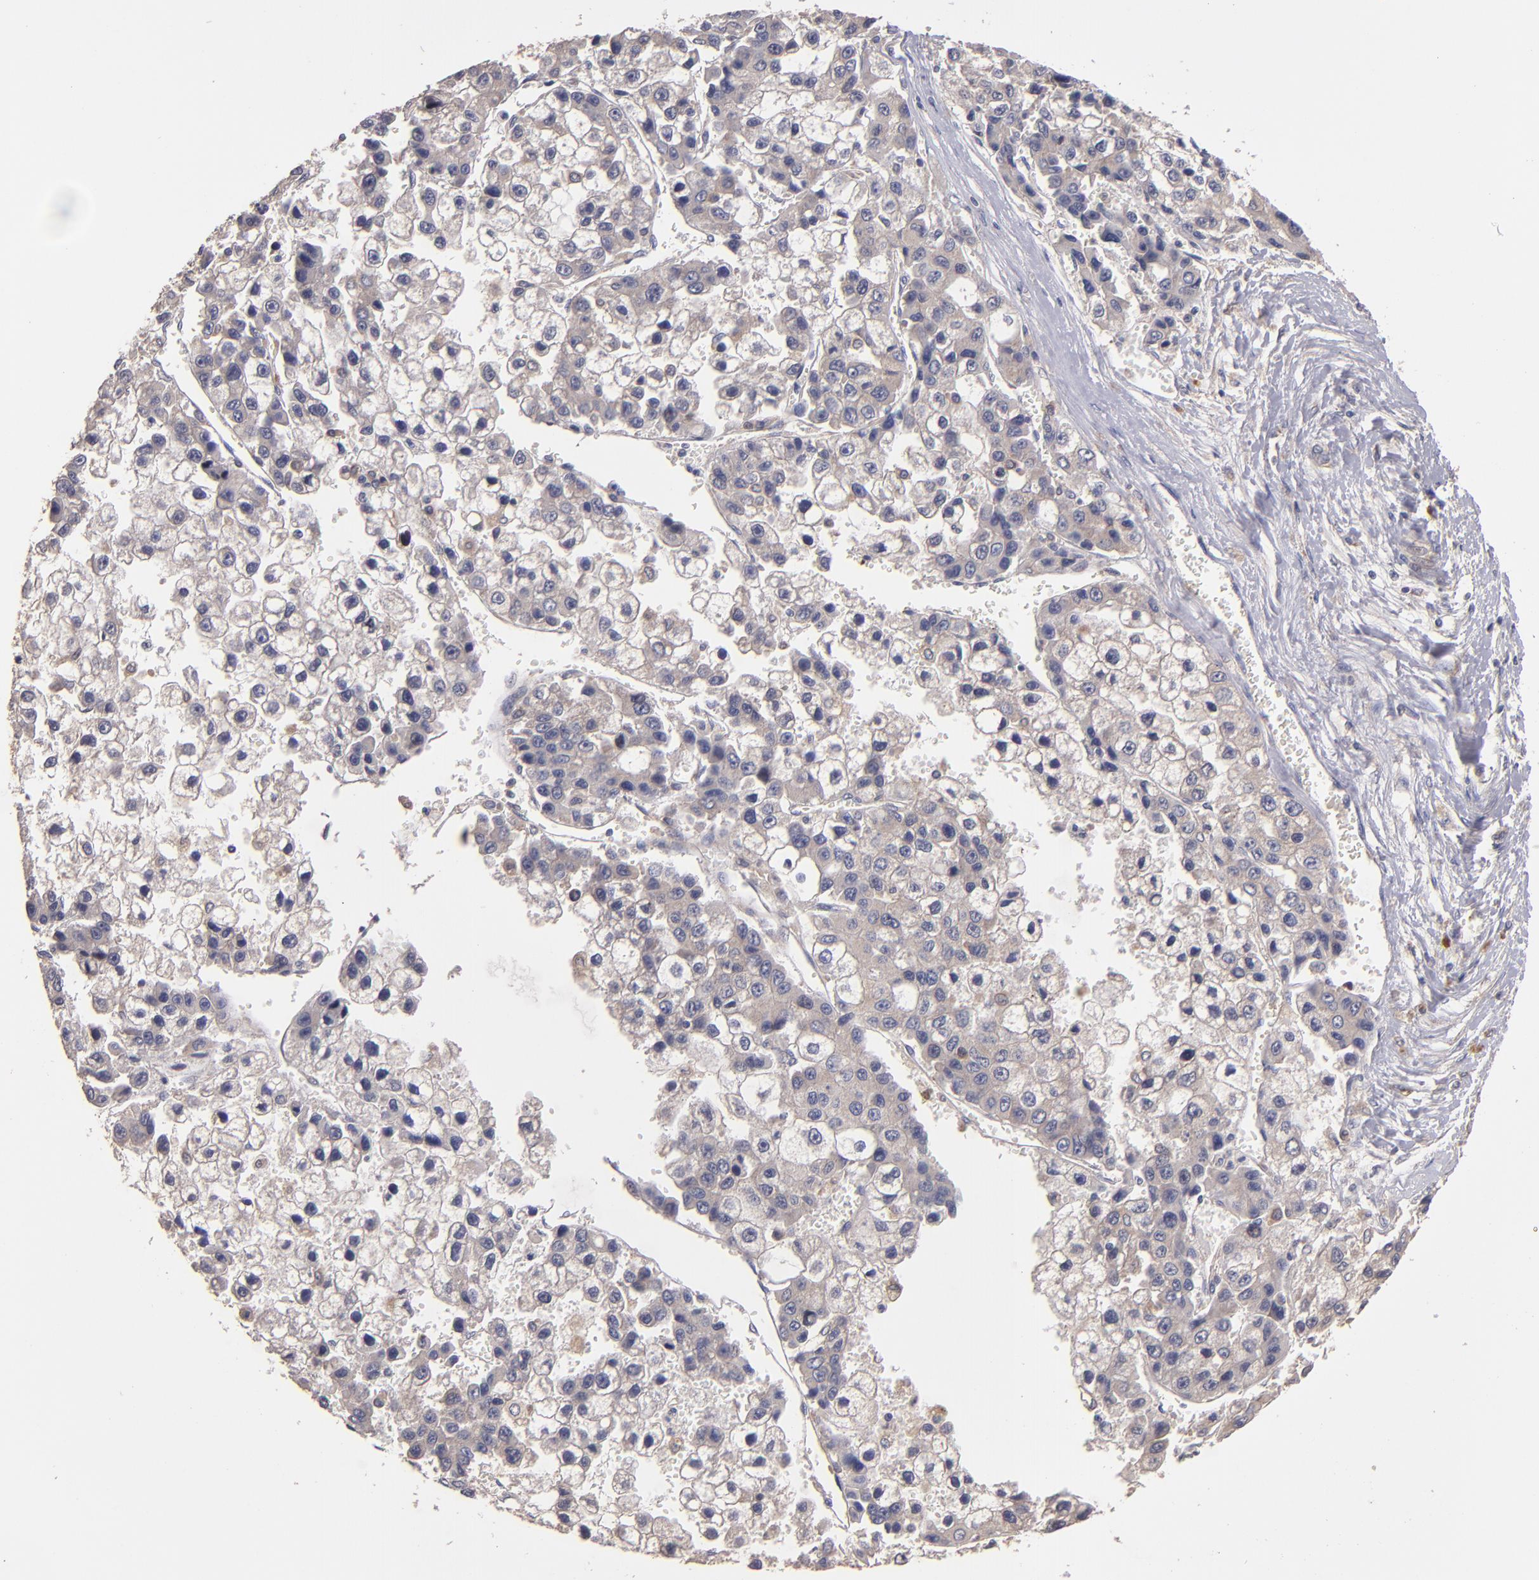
{"staining": {"intensity": "weak", "quantity": "<25%", "location": "cytoplasmic/membranous"}, "tissue": "liver cancer", "cell_type": "Tumor cells", "image_type": "cancer", "snomed": [{"axis": "morphology", "description": "Carcinoma, Hepatocellular, NOS"}, {"axis": "topography", "description": "Liver"}], "caption": "The IHC histopathology image has no significant positivity in tumor cells of liver cancer (hepatocellular carcinoma) tissue.", "gene": "UPF3B", "patient": {"sex": "female", "age": 66}}